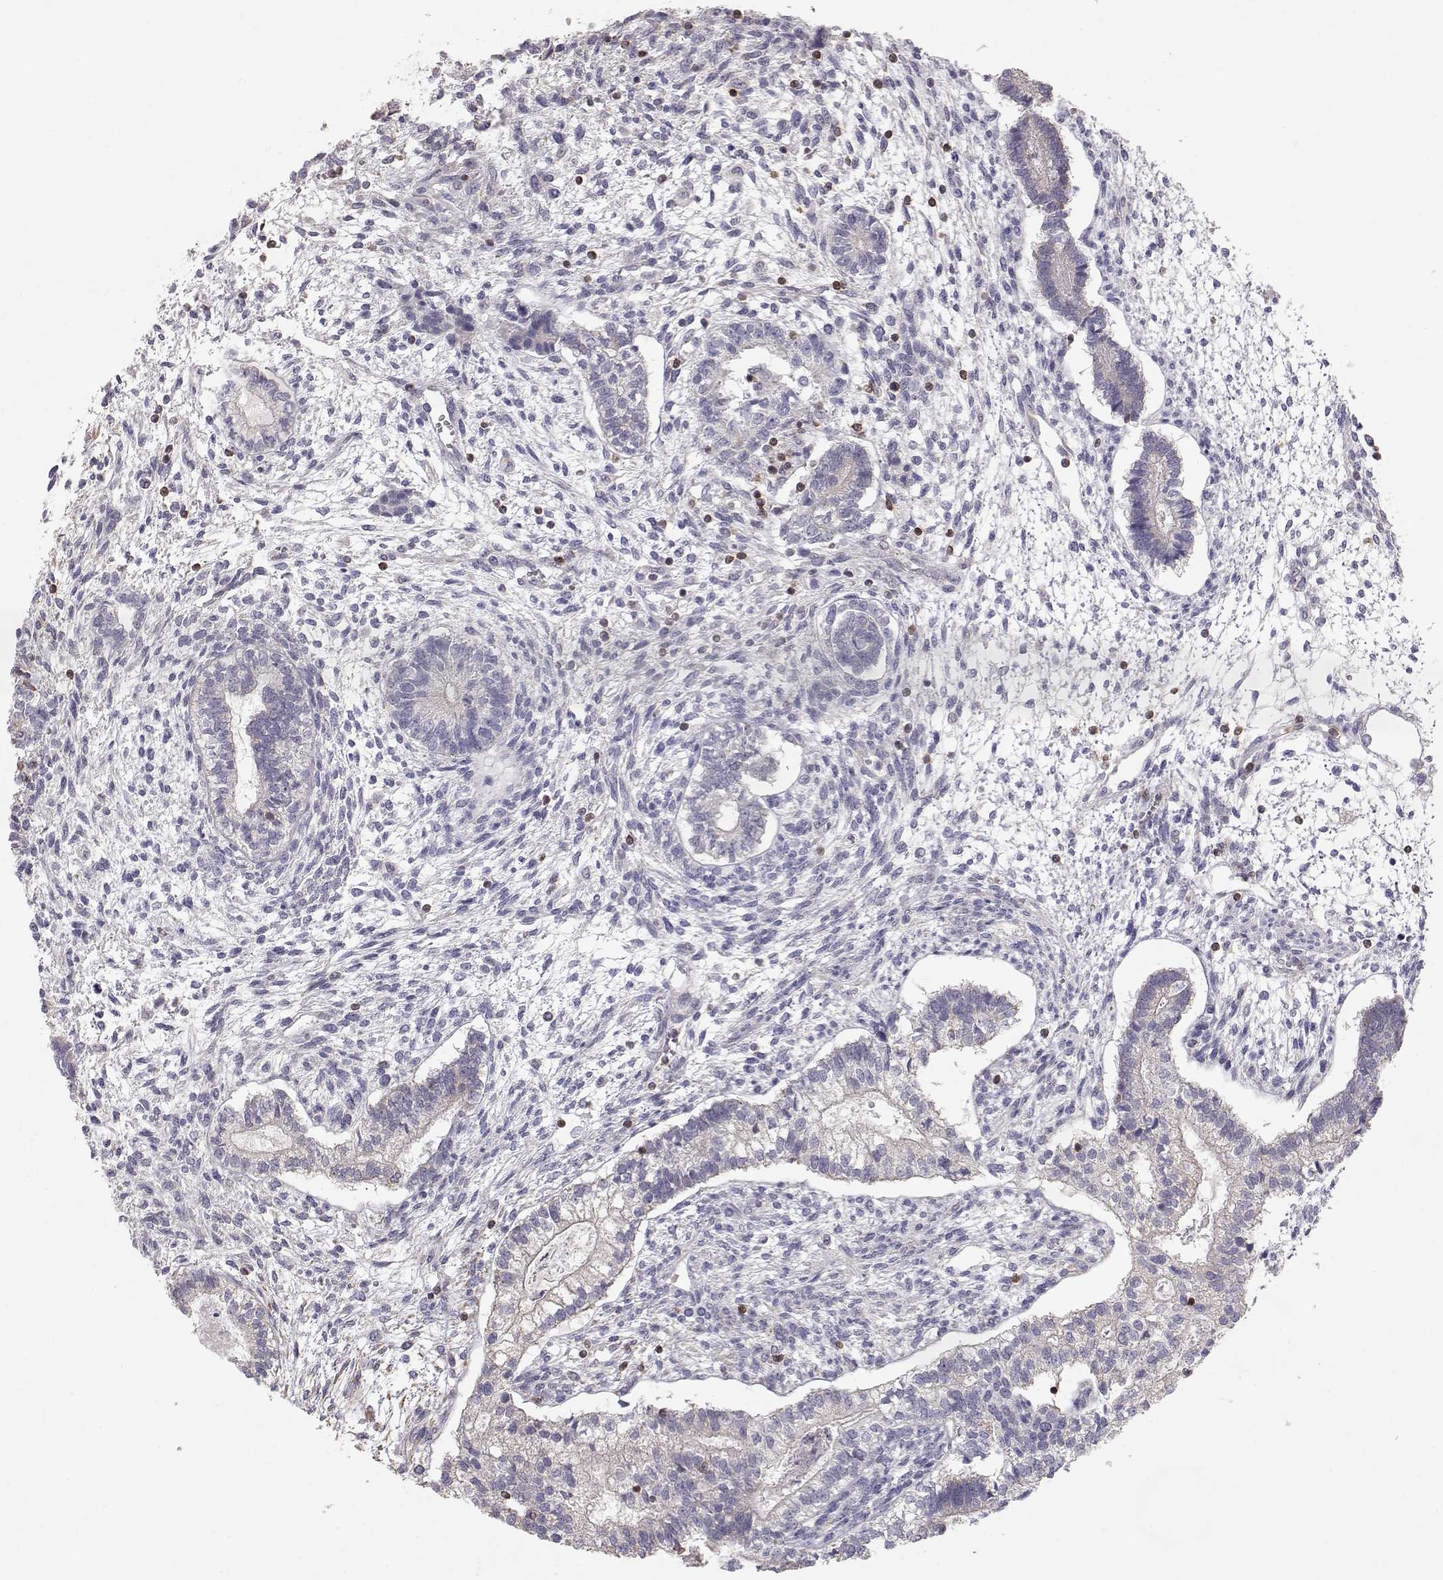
{"staining": {"intensity": "negative", "quantity": "none", "location": "none"}, "tissue": "testis cancer", "cell_type": "Tumor cells", "image_type": "cancer", "snomed": [{"axis": "morphology", "description": "Carcinoma, Embryonal, NOS"}, {"axis": "topography", "description": "Testis"}], "caption": "Histopathology image shows no significant protein staining in tumor cells of testis cancer (embryonal carcinoma).", "gene": "GRAP2", "patient": {"sex": "male", "age": 37}}